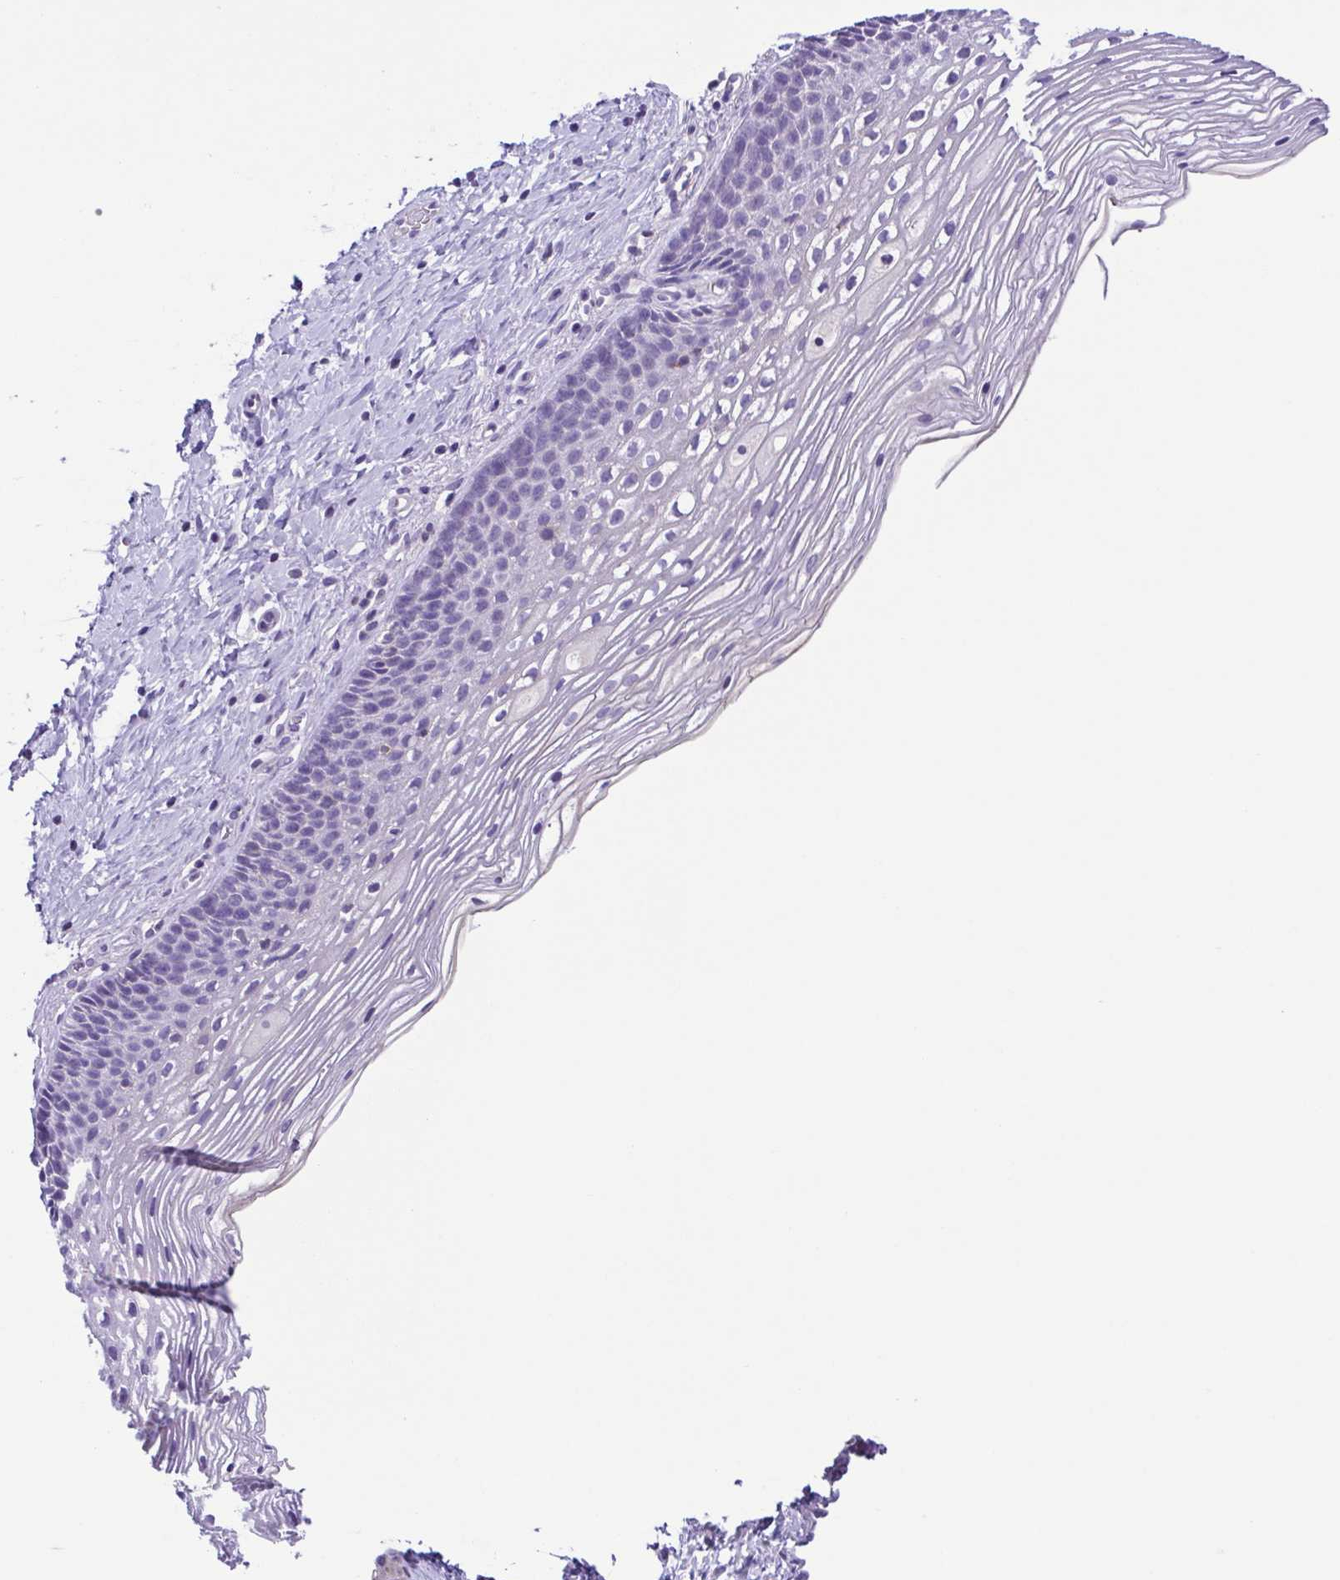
{"staining": {"intensity": "negative", "quantity": "none", "location": "none"}, "tissue": "cervix", "cell_type": "Glandular cells", "image_type": "normal", "snomed": [{"axis": "morphology", "description": "Normal tissue, NOS"}, {"axis": "topography", "description": "Cervix"}], "caption": "A high-resolution photomicrograph shows immunohistochemistry (IHC) staining of unremarkable cervix, which reveals no significant expression in glandular cells.", "gene": "ISM2", "patient": {"sex": "female", "age": 34}}